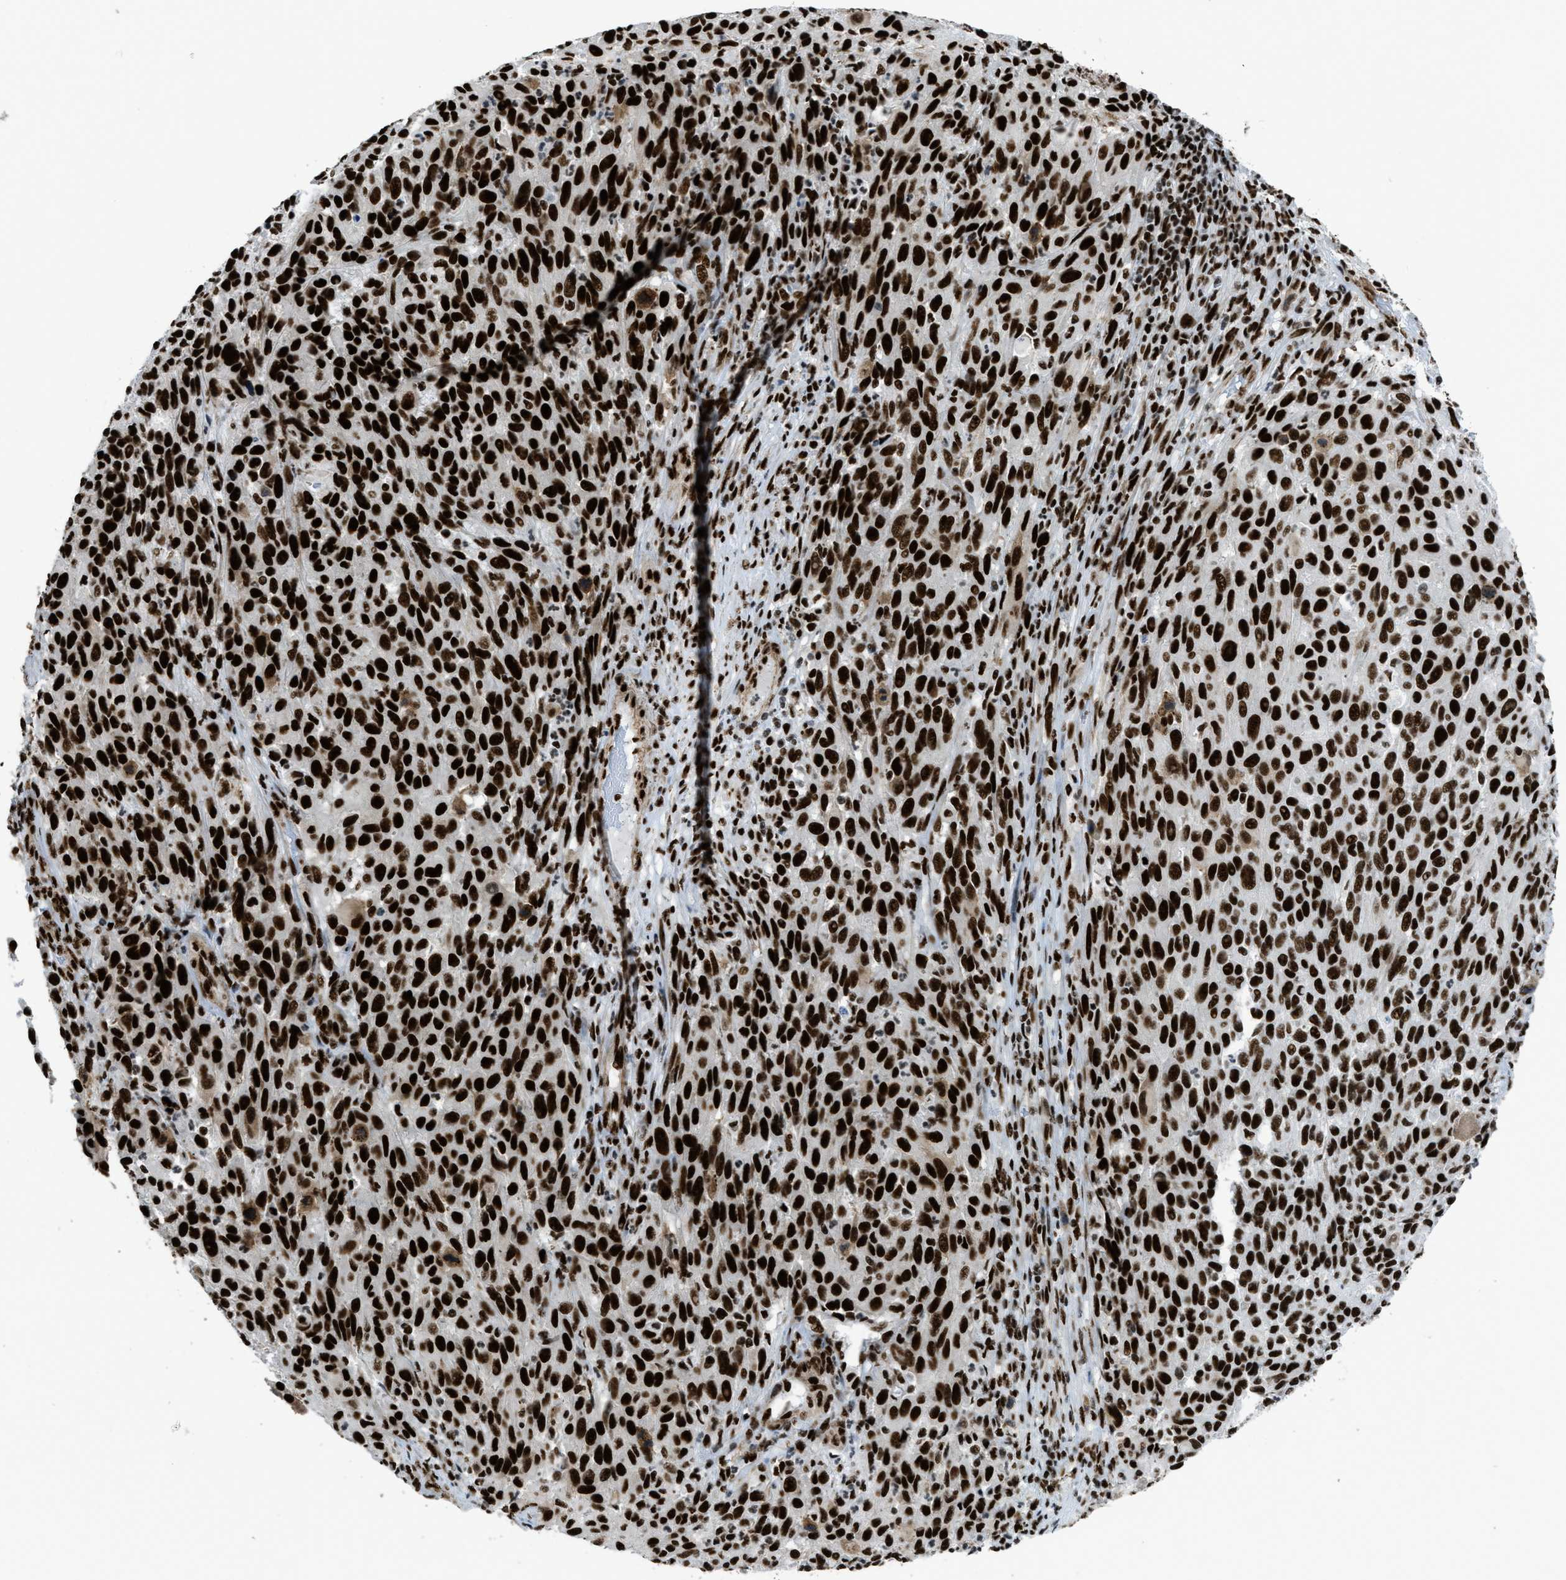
{"staining": {"intensity": "strong", "quantity": ">75%", "location": "nuclear"}, "tissue": "melanoma", "cell_type": "Tumor cells", "image_type": "cancer", "snomed": [{"axis": "morphology", "description": "Malignant melanoma, Metastatic site"}, {"axis": "topography", "description": "Lymph node"}], "caption": "Strong nuclear protein expression is identified in about >75% of tumor cells in malignant melanoma (metastatic site). Nuclei are stained in blue.", "gene": "ZNF207", "patient": {"sex": "male", "age": 61}}